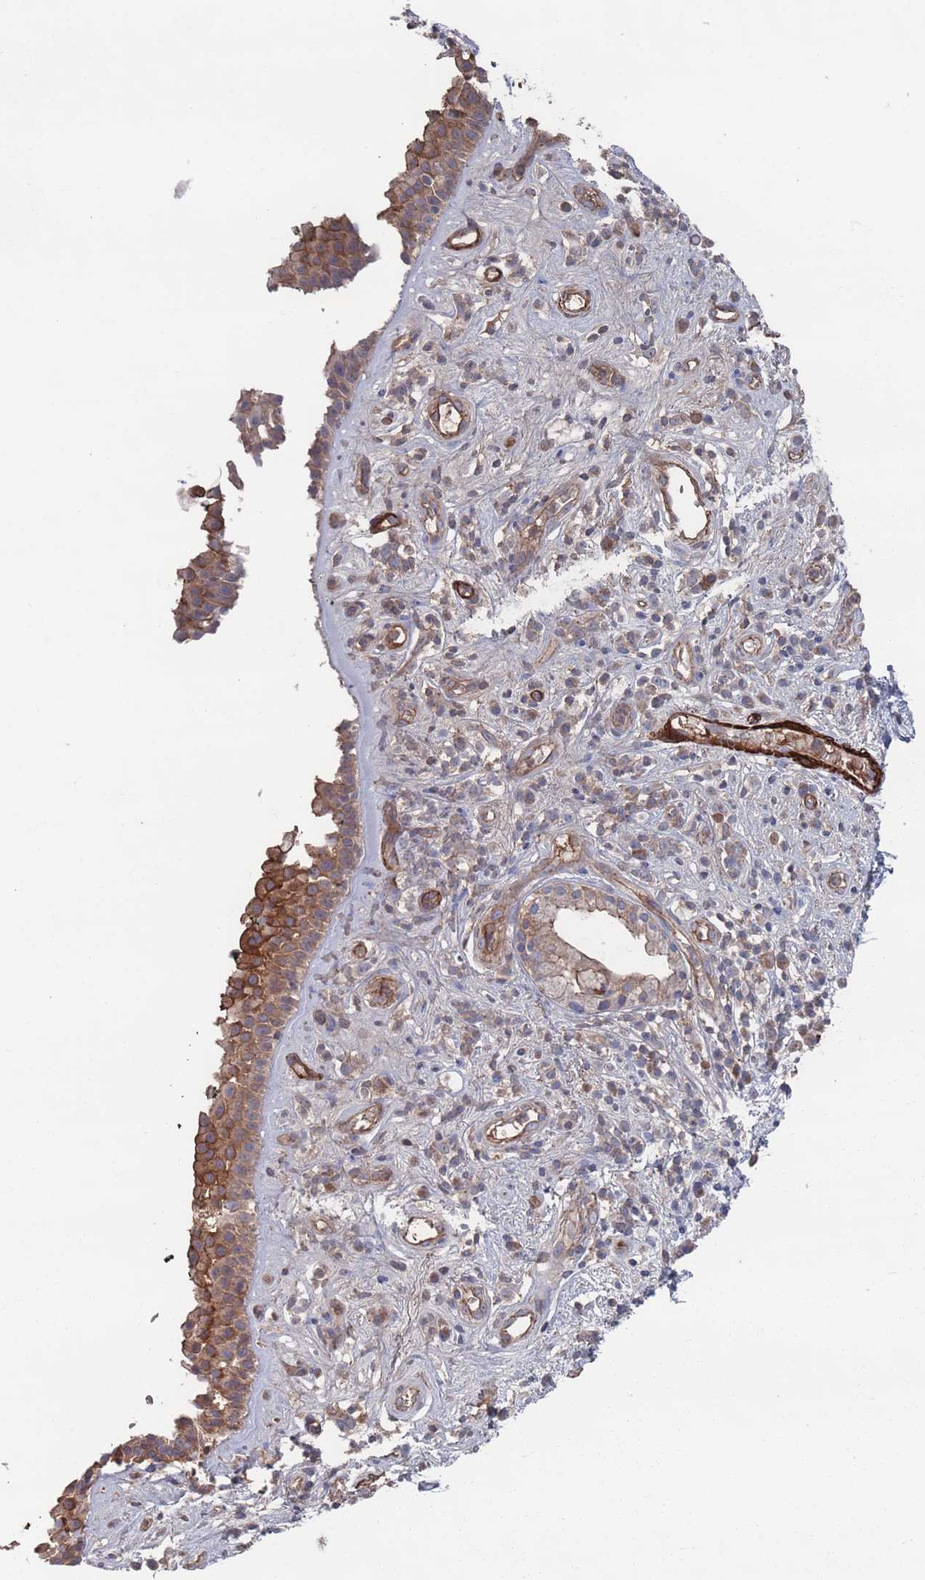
{"staining": {"intensity": "moderate", "quantity": ">75%", "location": "cytoplasmic/membranous"}, "tissue": "nasopharynx", "cell_type": "Respiratory epithelial cells", "image_type": "normal", "snomed": [{"axis": "morphology", "description": "Normal tissue, NOS"}, {"axis": "morphology", "description": "Squamous cell carcinoma, NOS"}, {"axis": "topography", "description": "Nasopharynx"}, {"axis": "topography", "description": "Head-Neck"}], "caption": "Protein positivity by IHC demonstrates moderate cytoplasmic/membranous staining in about >75% of respiratory epithelial cells in unremarkable nasopharynx.", "gene": "PLEKHA4", "patient": {"sex": "male", "age": 85}}